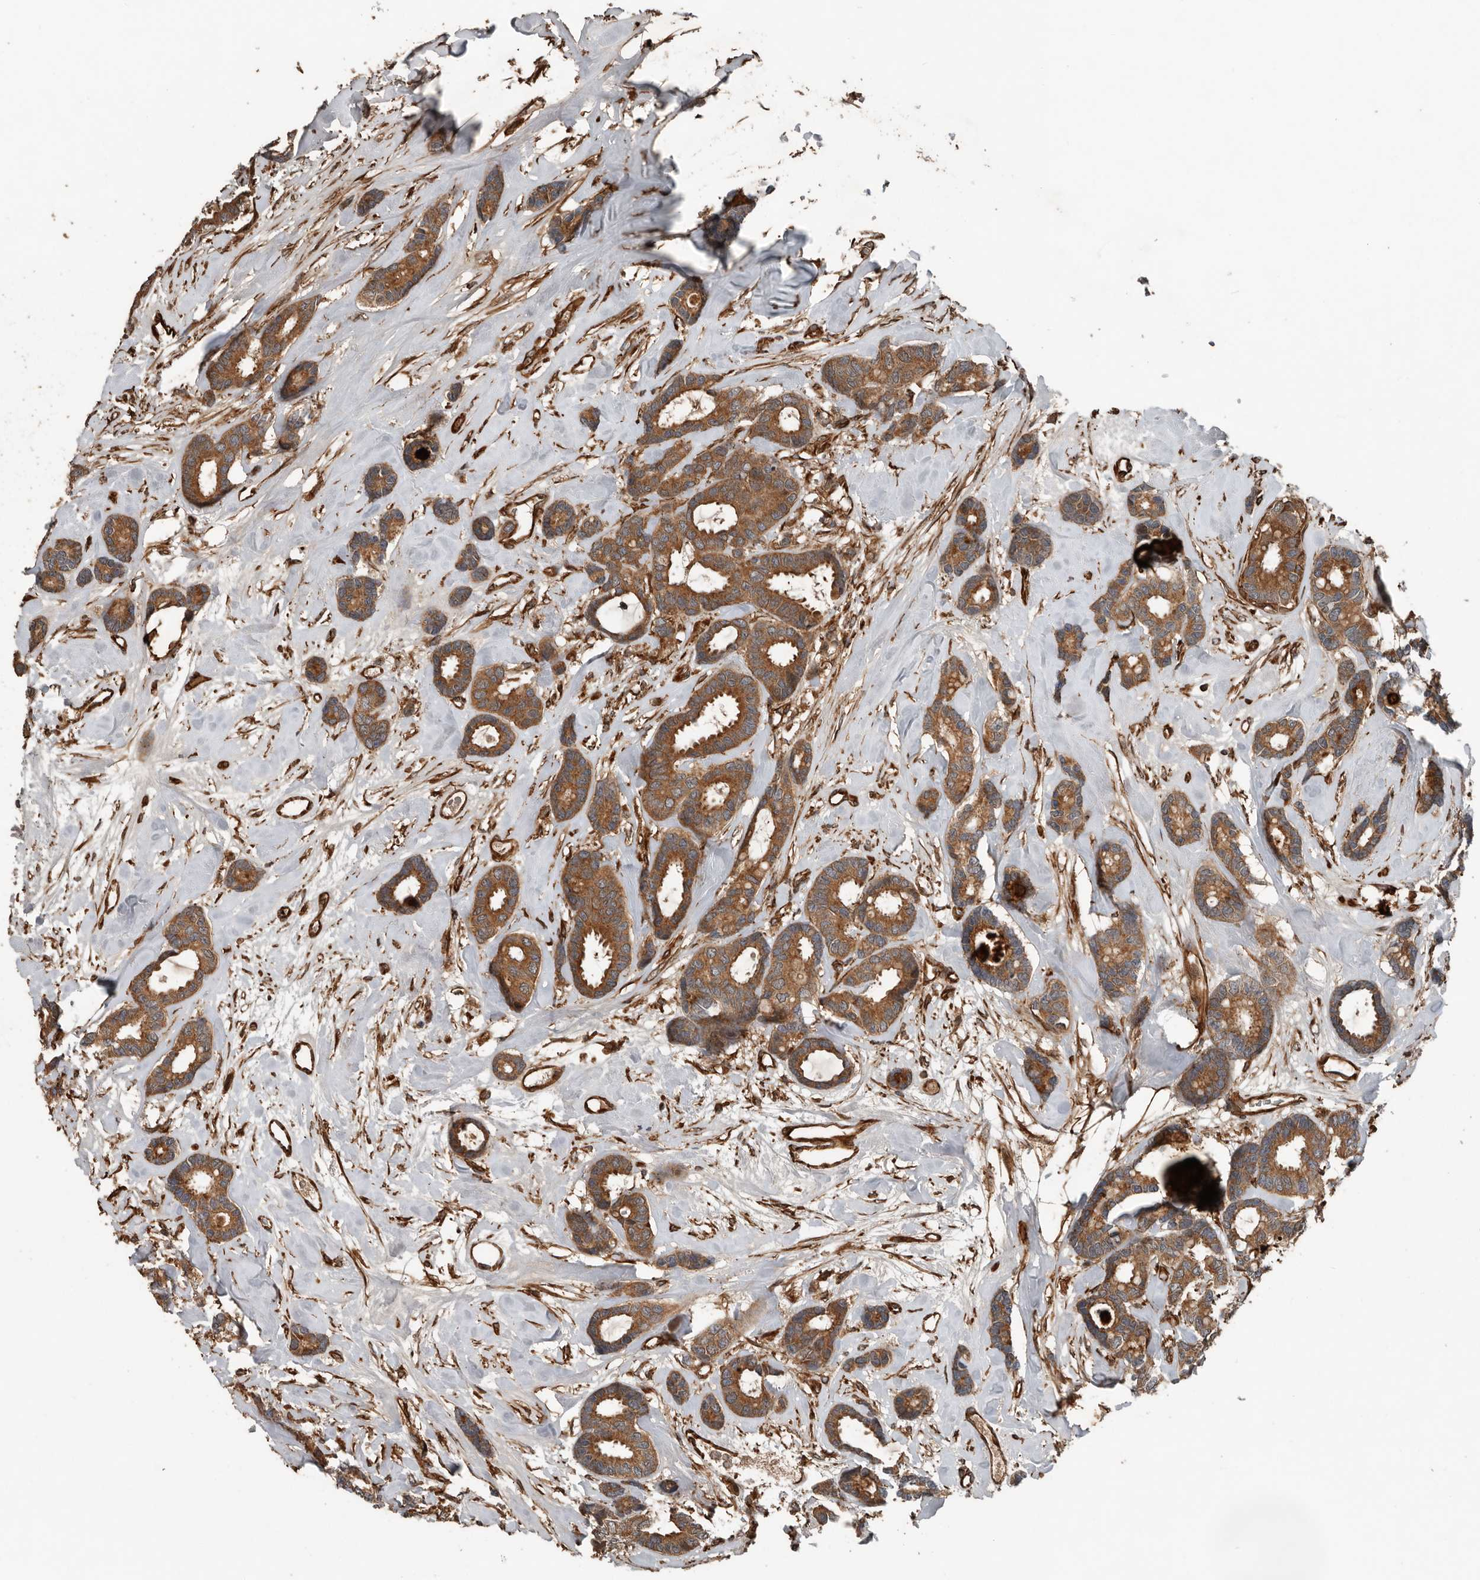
{"staining": {"intensity": "moderate", "quantity": ">75%", "location": "cytoplasmic/membranous"}, "tissue": "breast cancer", "cell_type": "Tumor cells", "image_type": "cancer", "snomed": [{"axis": "morphology", "description": "Duct carcinoma"}, {"axis": "topography", "description": "Breast"}], "caption": "Protein analysis of infiltrating ductal carcinoma (breast) tissue displays moderate cytoplasmic/membranous staining in about >75% of tumor cells.", "gene": "YOD1", "patient": {"sex": "female", "age": 87}}